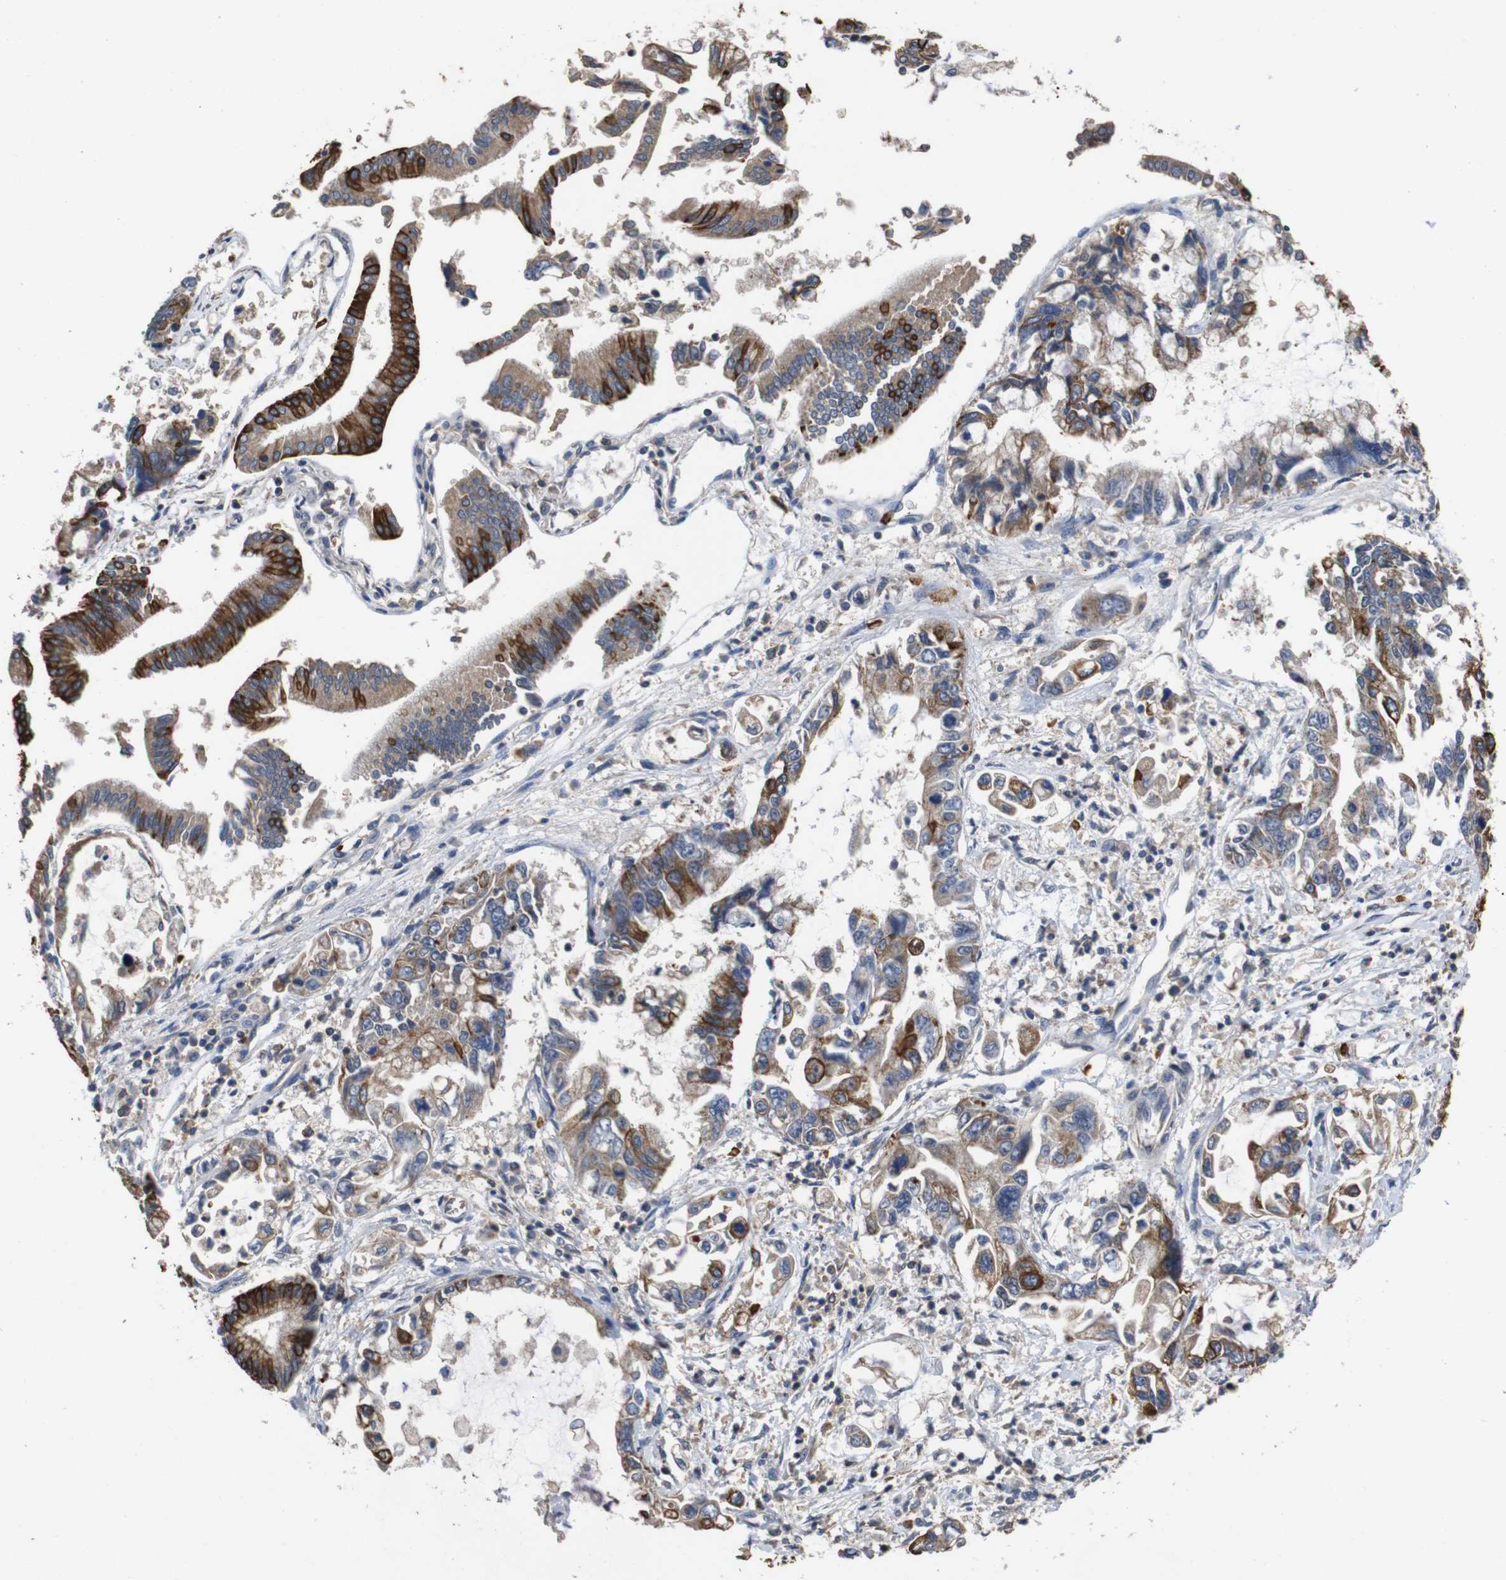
{"staining": {"intensity": "moderate", "quantity": ">75%", "location": "cytoplasmic/membranous"}, "tissue": "pancreatic cancer", "cell_type": "Tumor cells", "image_type": "cancer", "snomed": [{"axis": "morphology", "description": "Adenocarcinoma, NOS"}, {"axis": "topography", "description": "Pancreas"}], "caption": "An immunohistochemistry (IHC) image of tumor tissue is shown. Protein staining in brown labels moderate cytoplasmic/membranous positivity in pancreatic cancer (adenocarcinoma) within tumor cells. (DAB (3,3'-diaminobenzidine) = brown stain, brightfield microscopy at high magnification).", "gene": "GLIPR1", "patient": {"sex": "male", "age": 56}}